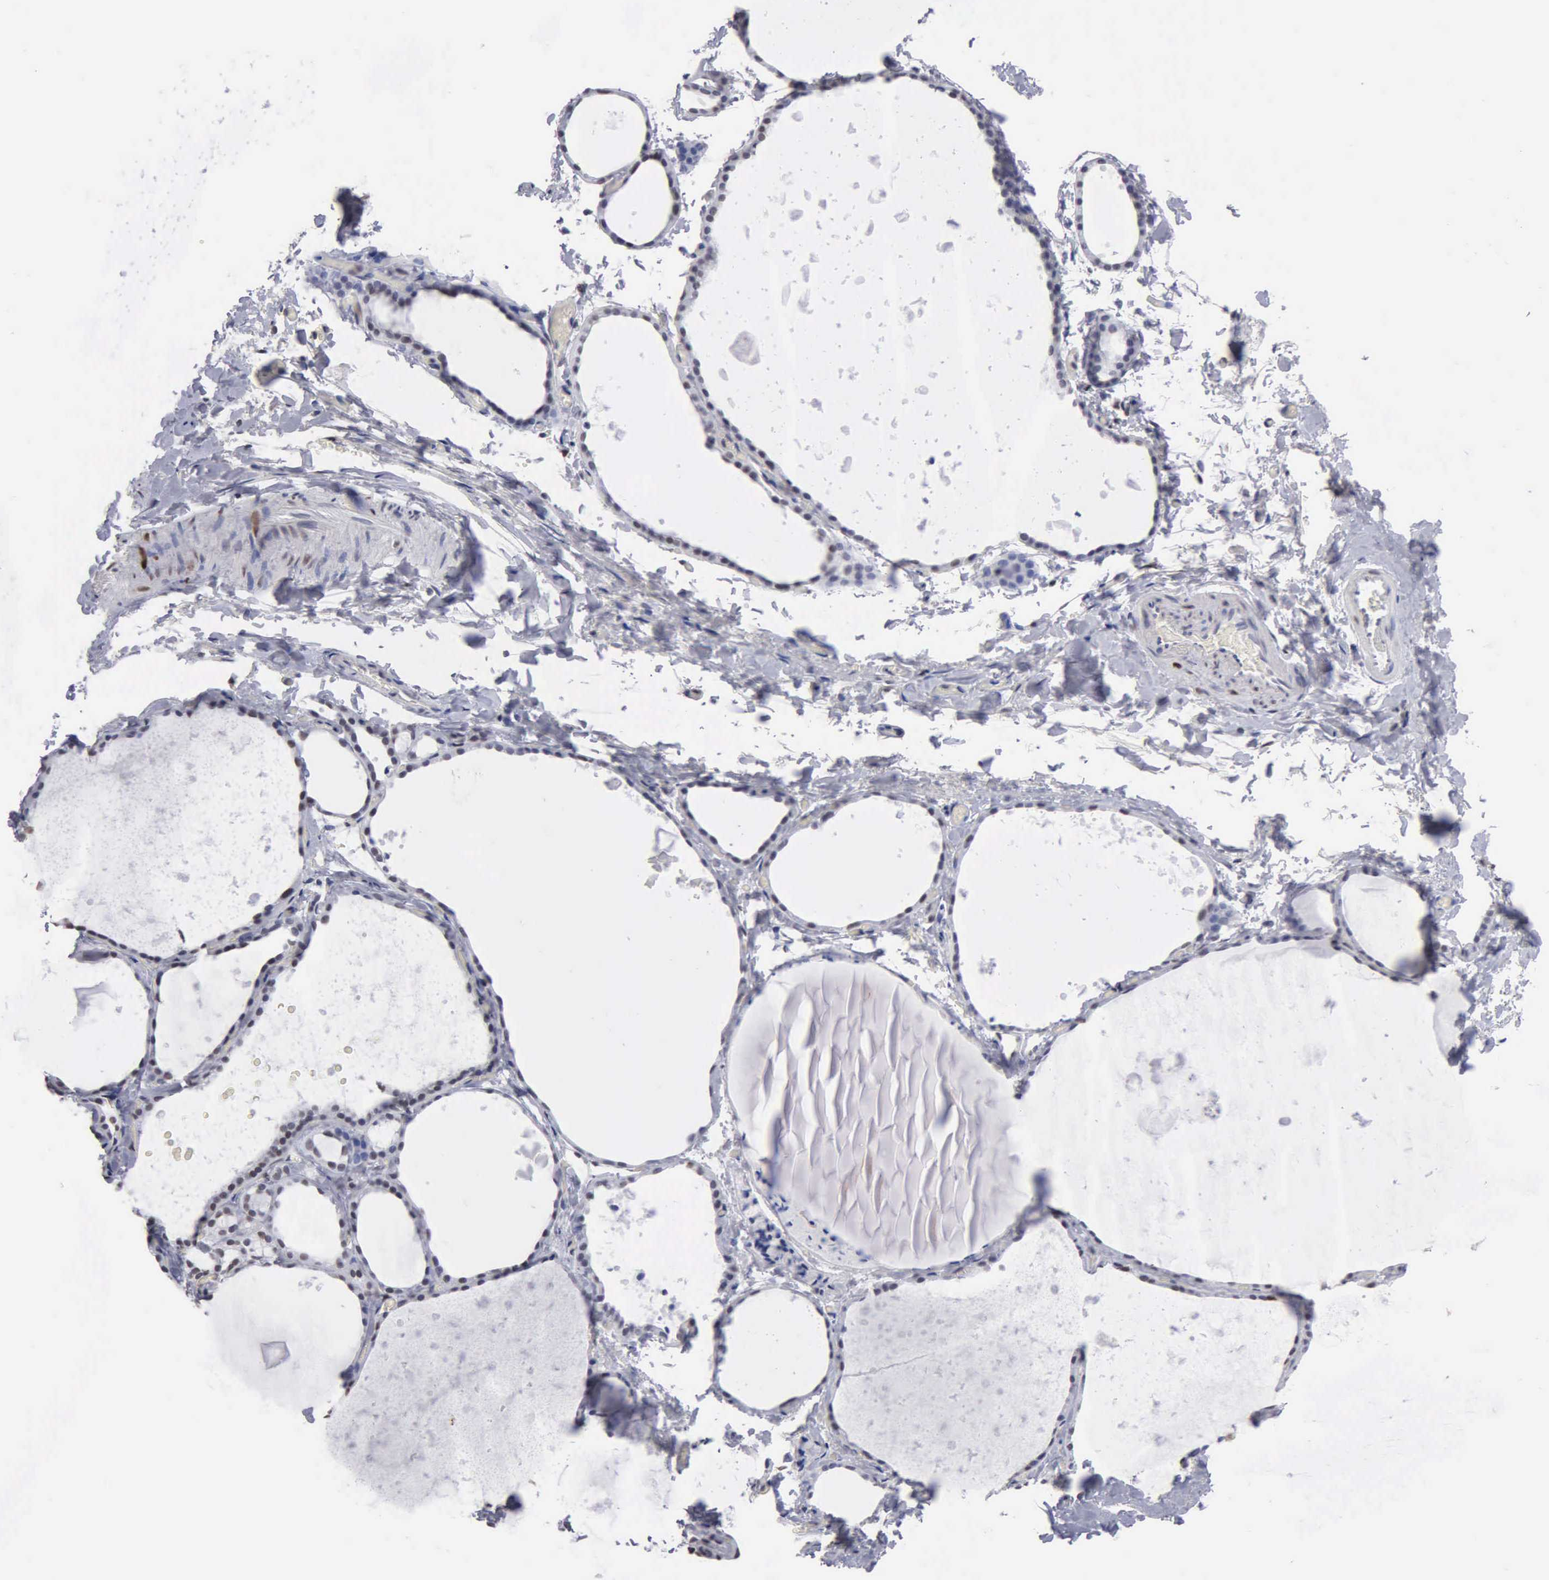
{"staining": {"intensity": "moderate", "quantity": "25%-75%", "location": "nuclear"}, "tissue": "thyroid gland", "cell_type": "Glandular cells", "image_type": "normal", "snomed": [{"axis": "morphology", "description": "Normal tissue, NOS"}, {"axis": "topography", "description": "Thyroid gland"}], "caption": "Thyroid gland stained with DAB (3,3'-diaminobenzidine) immunohistochemistry (IHC) shows medium levels of moderate nuclear staining in approximately 25%-75% of glandular cells.", "gene": "CCNG1", "patient": {"sex": "male", "age": 76}}